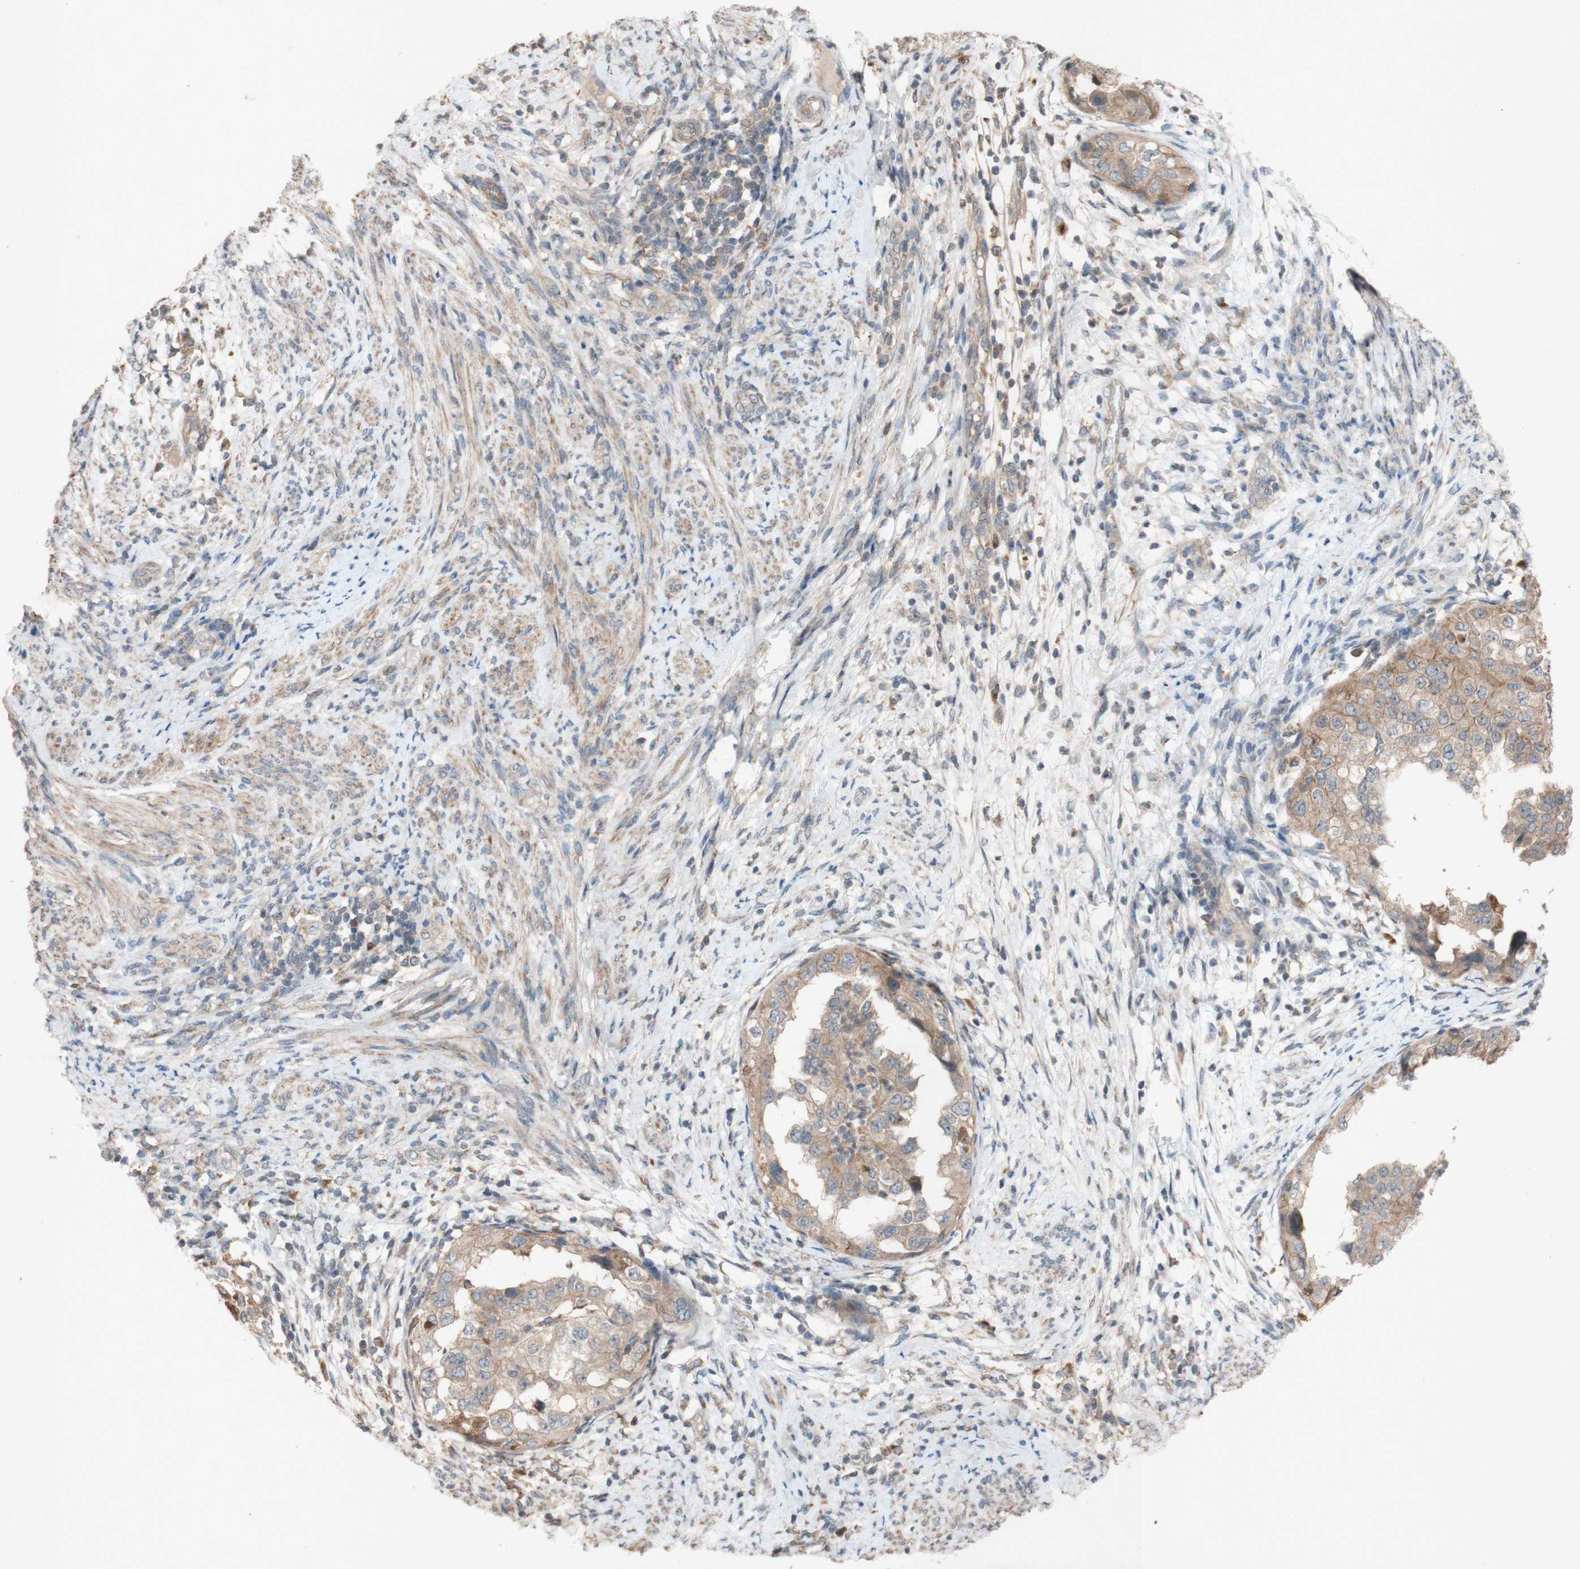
{"staining": {"intensity": "weak", "quantity": ">75%", "location": "cytoplasmic/membranous"}, "tissue": "endometrial cancer", "cell_type": "Tumor cells", "image_type": "cancer", "snomed": [{"axis": "morphology", "description": "Adenocarcinoma, NOS"}, {"axis": "topography", "description": "Endometrium"}], "caption": "This is an image of immunohistochemistry (IHC) staining of adenocarcinoma (endometrial), which shows weak staining in the cytoplasmic/membranous of tumor cells.", "gene": "ATP6V1F", "patient": {"sex": "female", "age": 85}}